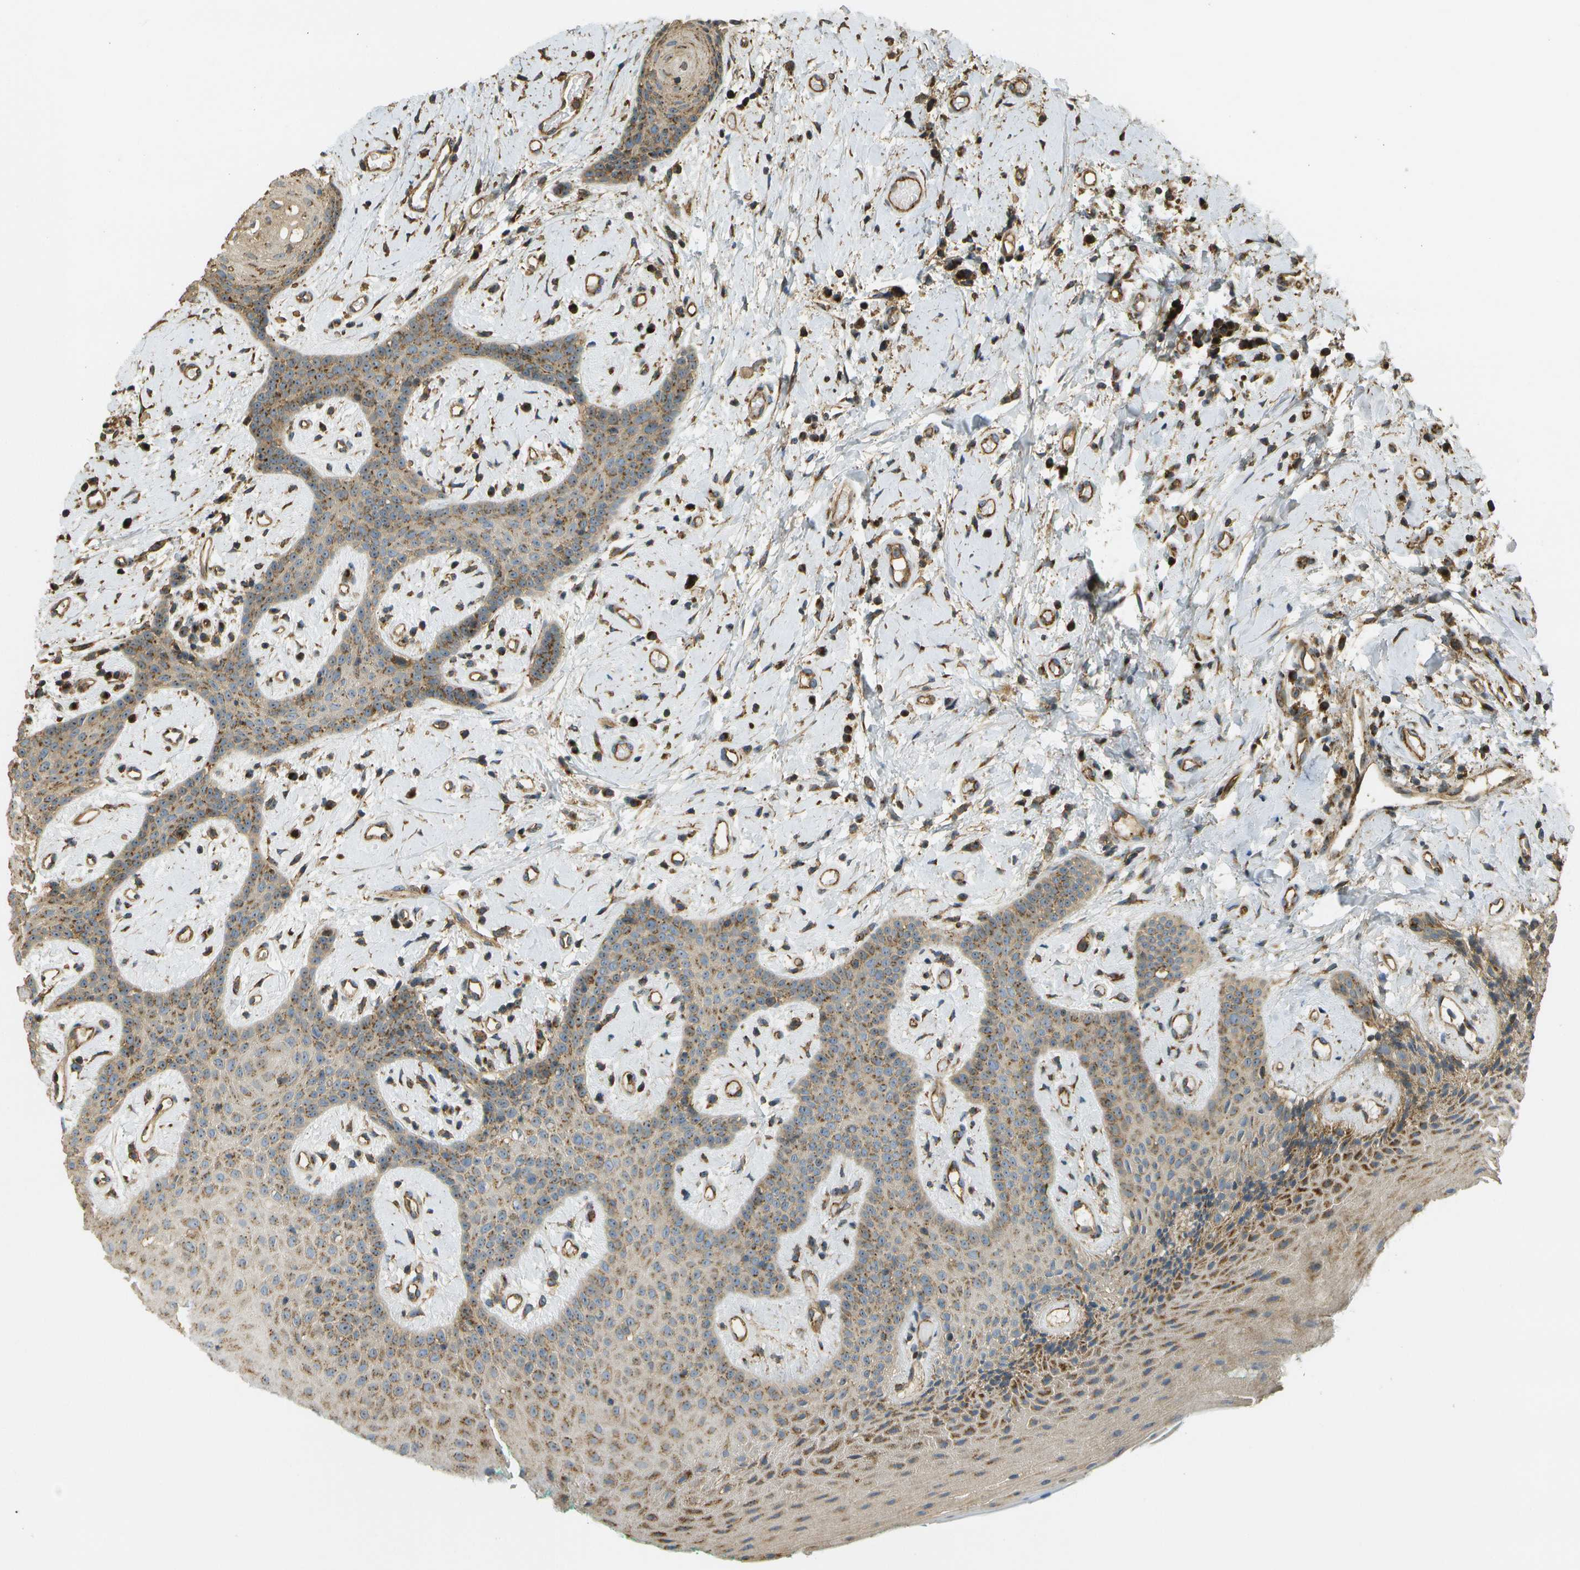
{"staining": {"intensity": "moderate", "quantity": ">75%", "location": "cytoplasmic/membranous,nuclear"}, "tissue": "oral mucosa", "cell_type": "Squamous epithelial cells", "image_type": "normal", "snomed": [{"axis": "morphology", "description": "Normal tissue, NOS"}, {"axis": "morphology", "description": "Squamous cell carcinoma, NOS"}, {"axis": "topography", "description": "Oral tissue"}, {"axis": "topography", "description": "Salivary gland"}, {"axis": "topography", "description": "Head-Neck"}], "caption": "Human oral mucosa stained for a protein (brown) reveals moderate cytoplasmic/membranous,nuclear positive positivity in about >75% of squamous epithelial cells.", "gene": "LRP12", "patient": {"sex": "female", "age": 62}}